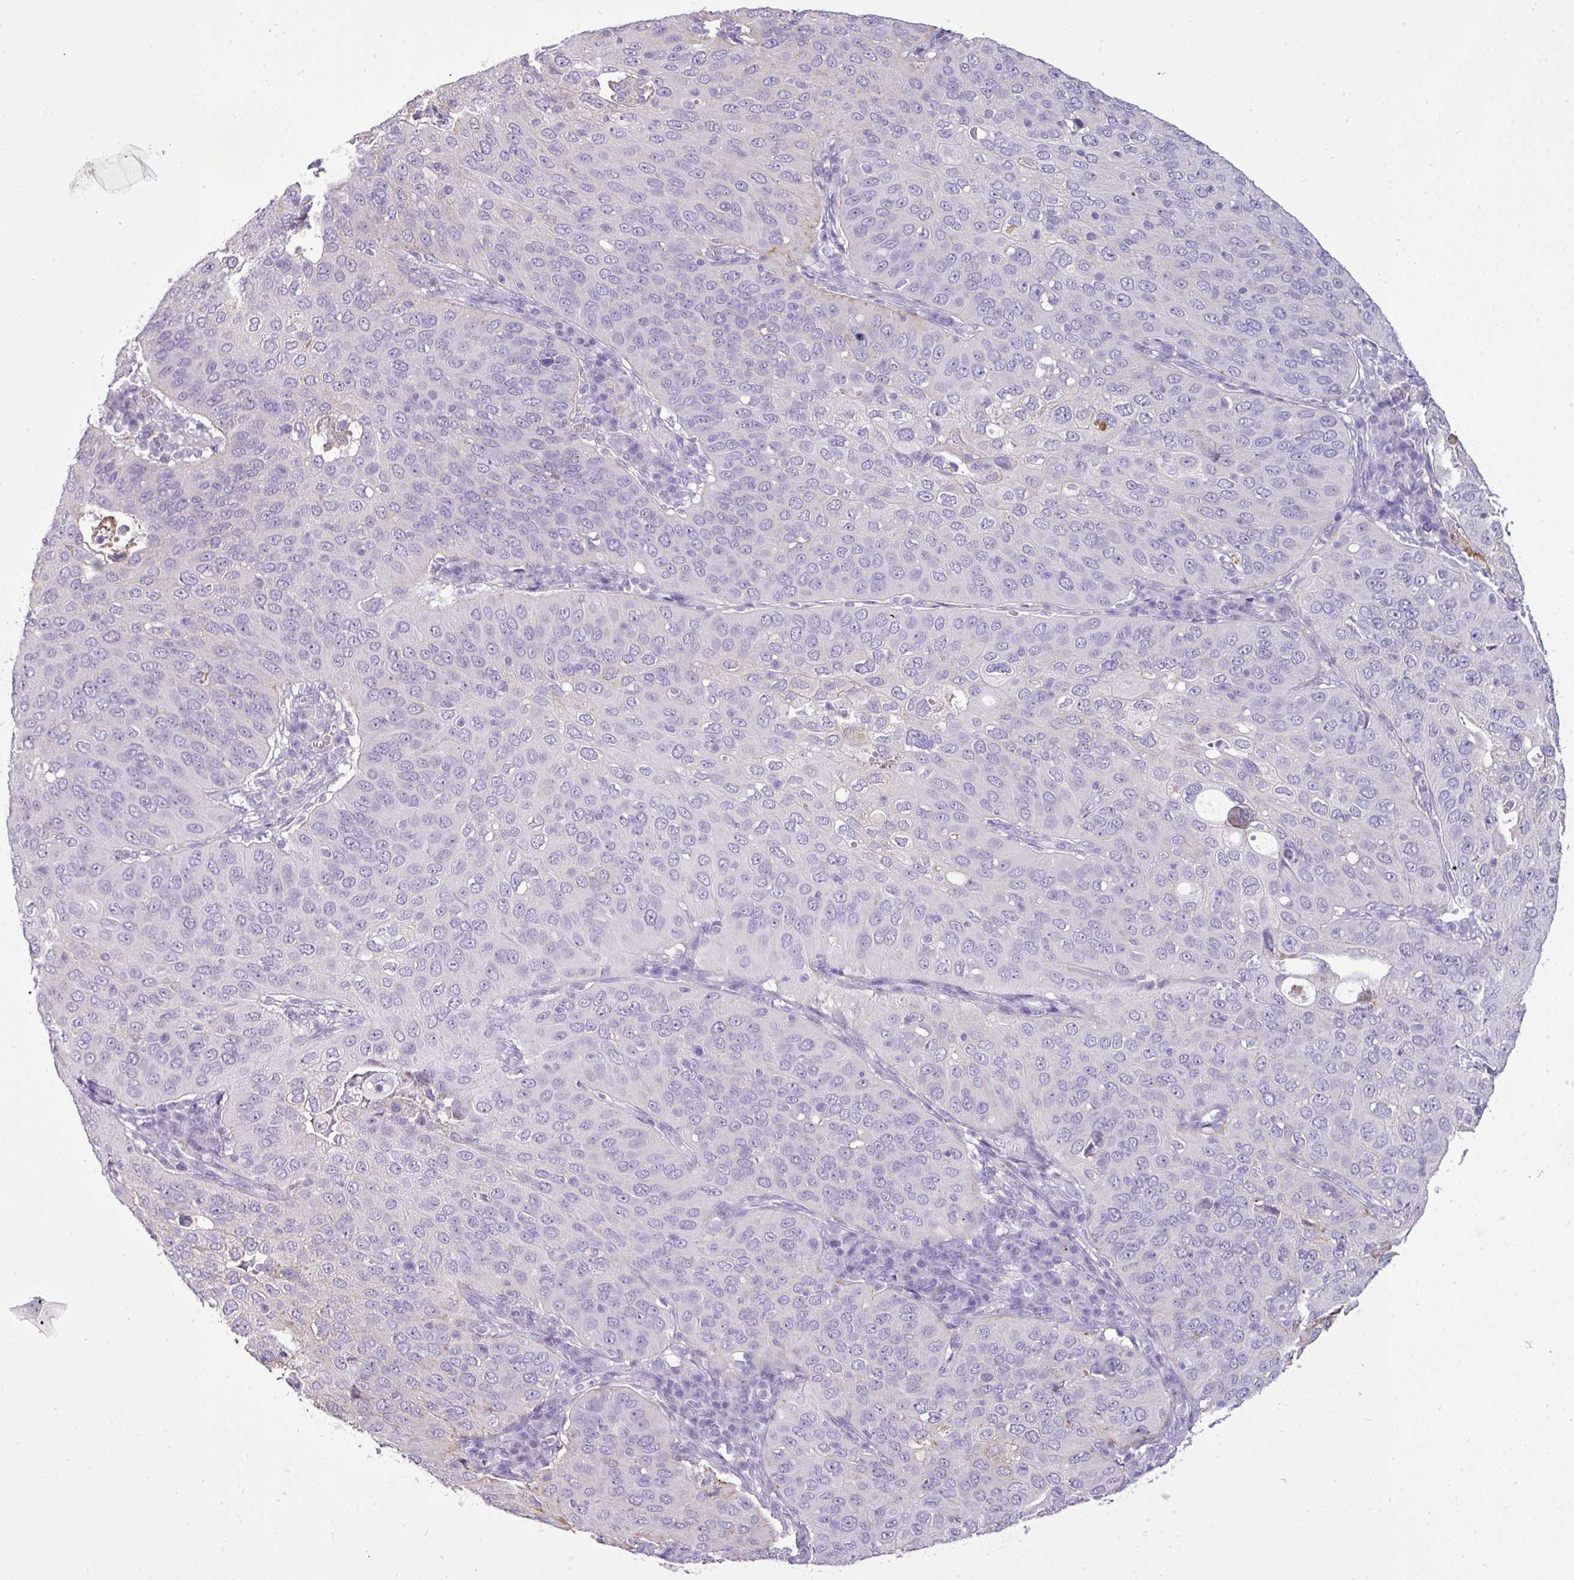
{"staining": {"intensity": "negative", "quantity": "none", "location": "none"}, "tissue": "cervical cancer", "cell_type": "Tumor cells", "image_type": "cancer", "snomed": [{"axis": "morphology", "description": "Squamous cell carcinoma, NOS"}, {"axis": "topography", "description": "Cervix"}], "caption": "Tumor cells show no significant expression in squamous cell carcinoma (cervical).", "gene": "RBMXL2", "patient": {"sex": "female", "age": 36}}